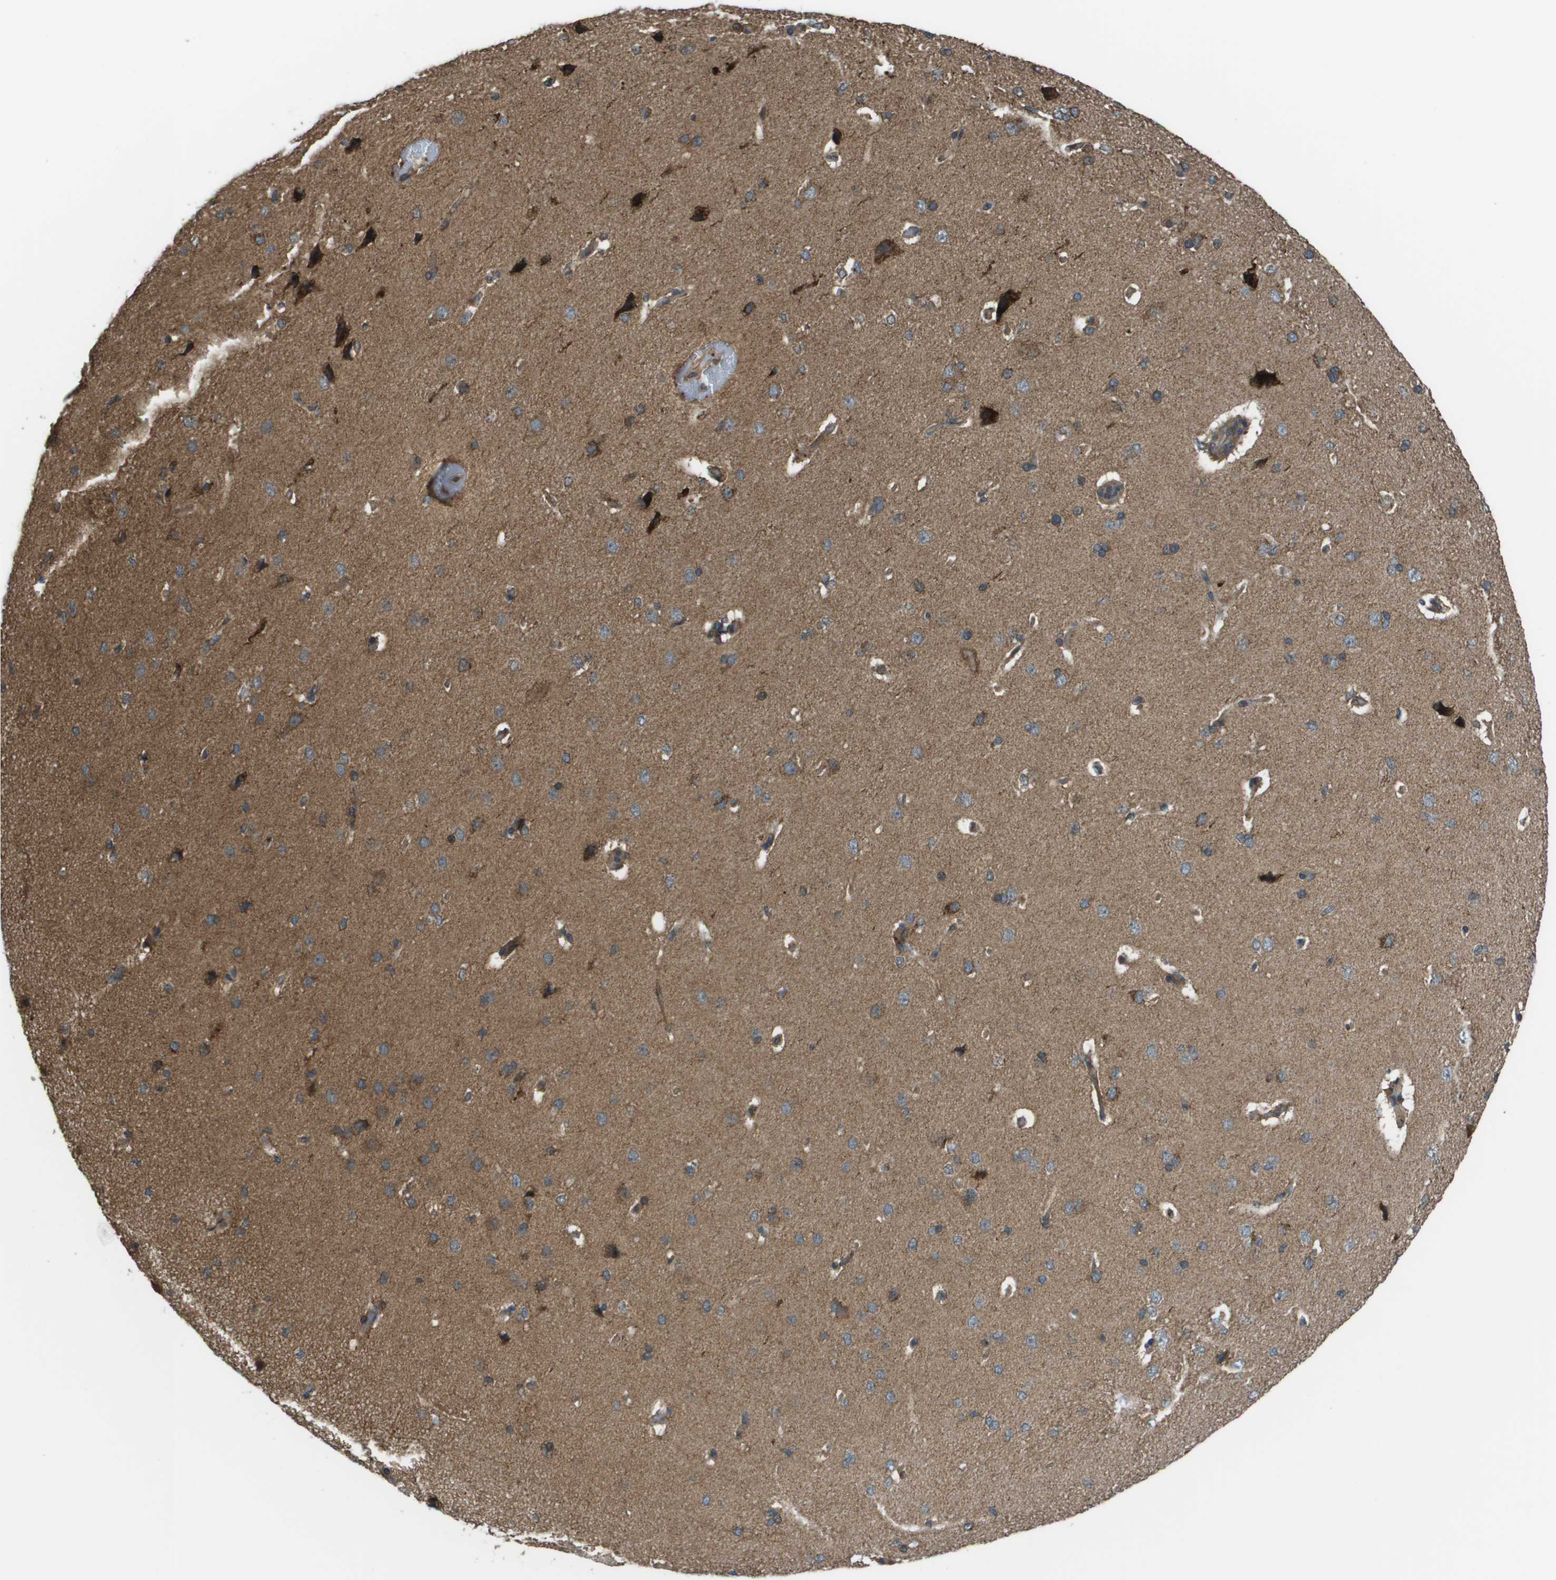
{"staining": {"intensity": "moderate", "quantity": ">75%", "location": "cytoplasmic/membranous"}, "tissue": "cerebral cortex", "cell_type": "Endothelial cells", "image_type": "normal", "snomed": [{"axis": "morphology", "description": "Normal tissue, NOS"}, {"axis": "topography", "description": "Cerebral cortex"}], "caption": "IHC micrograph of unremarkable cerebral cortex stained for a protein (brown), which displays medium levels of moderate cytoplasmic/membranous expression in about >75% of endothelial cells.", "gene": "PLPBP", "patient": {"sex": "male", "age": 62}}